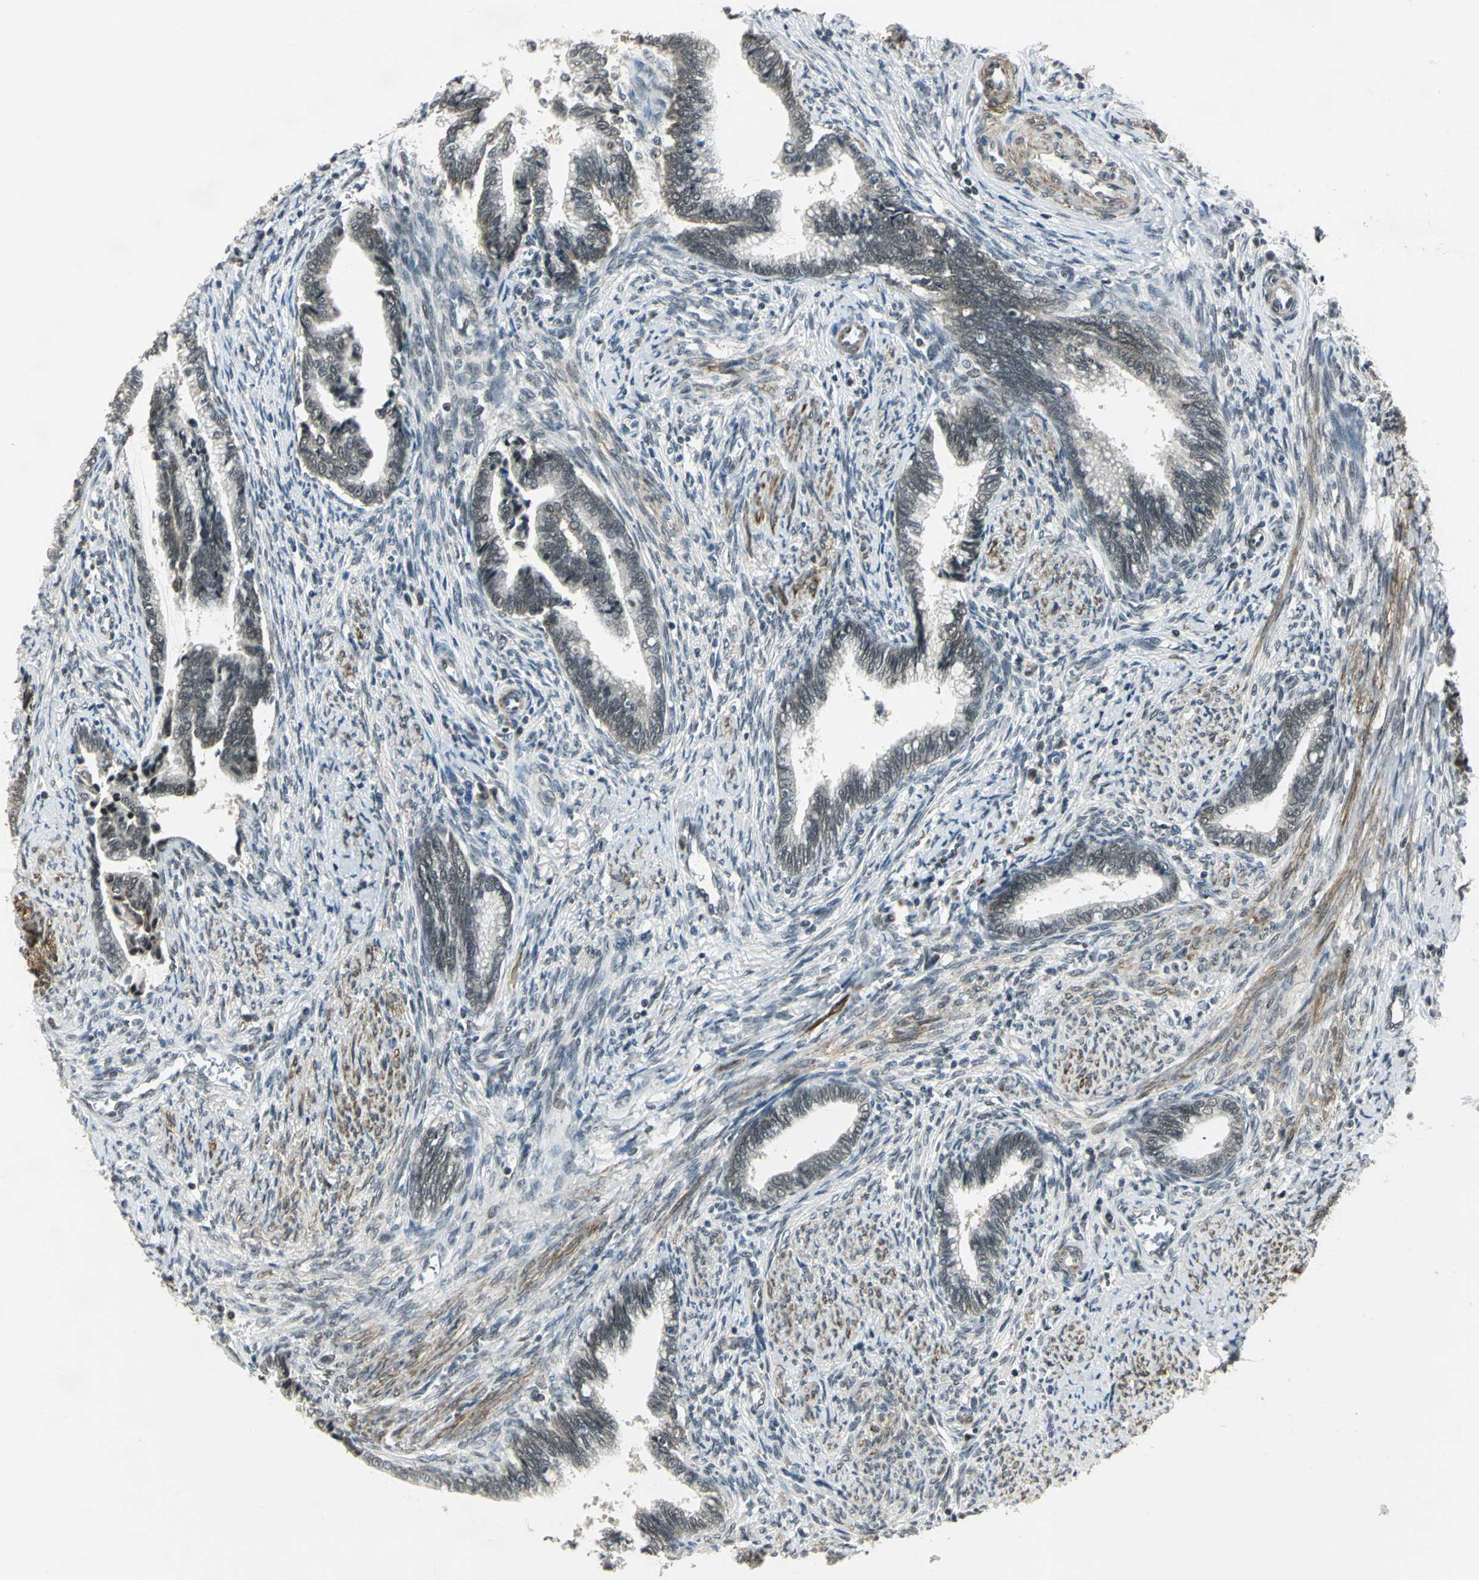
{"staining": {"intensity": "weak", "quantity": "<25%", "location": "cytoplasmic/membranous,nuclear"}, "tissue": "cervical cancer", "cell_type": "Tumor cells", "image_type": "cancer", "snomed": [{"axis": "morphology", "description": "Adenocarcinoma, NOS"}, {"axis": "topography", "description": "Cervix"}], "caption": "DAB (3,3'-diaminobenzidine) immunohistochemical staining of human adenocarcinoma (cervical) exhibits no significant expression in tumor cells. Nuclei are stained in blue.", "gene": "MTA1", "patient": {"sex": "female", "age": 44}}